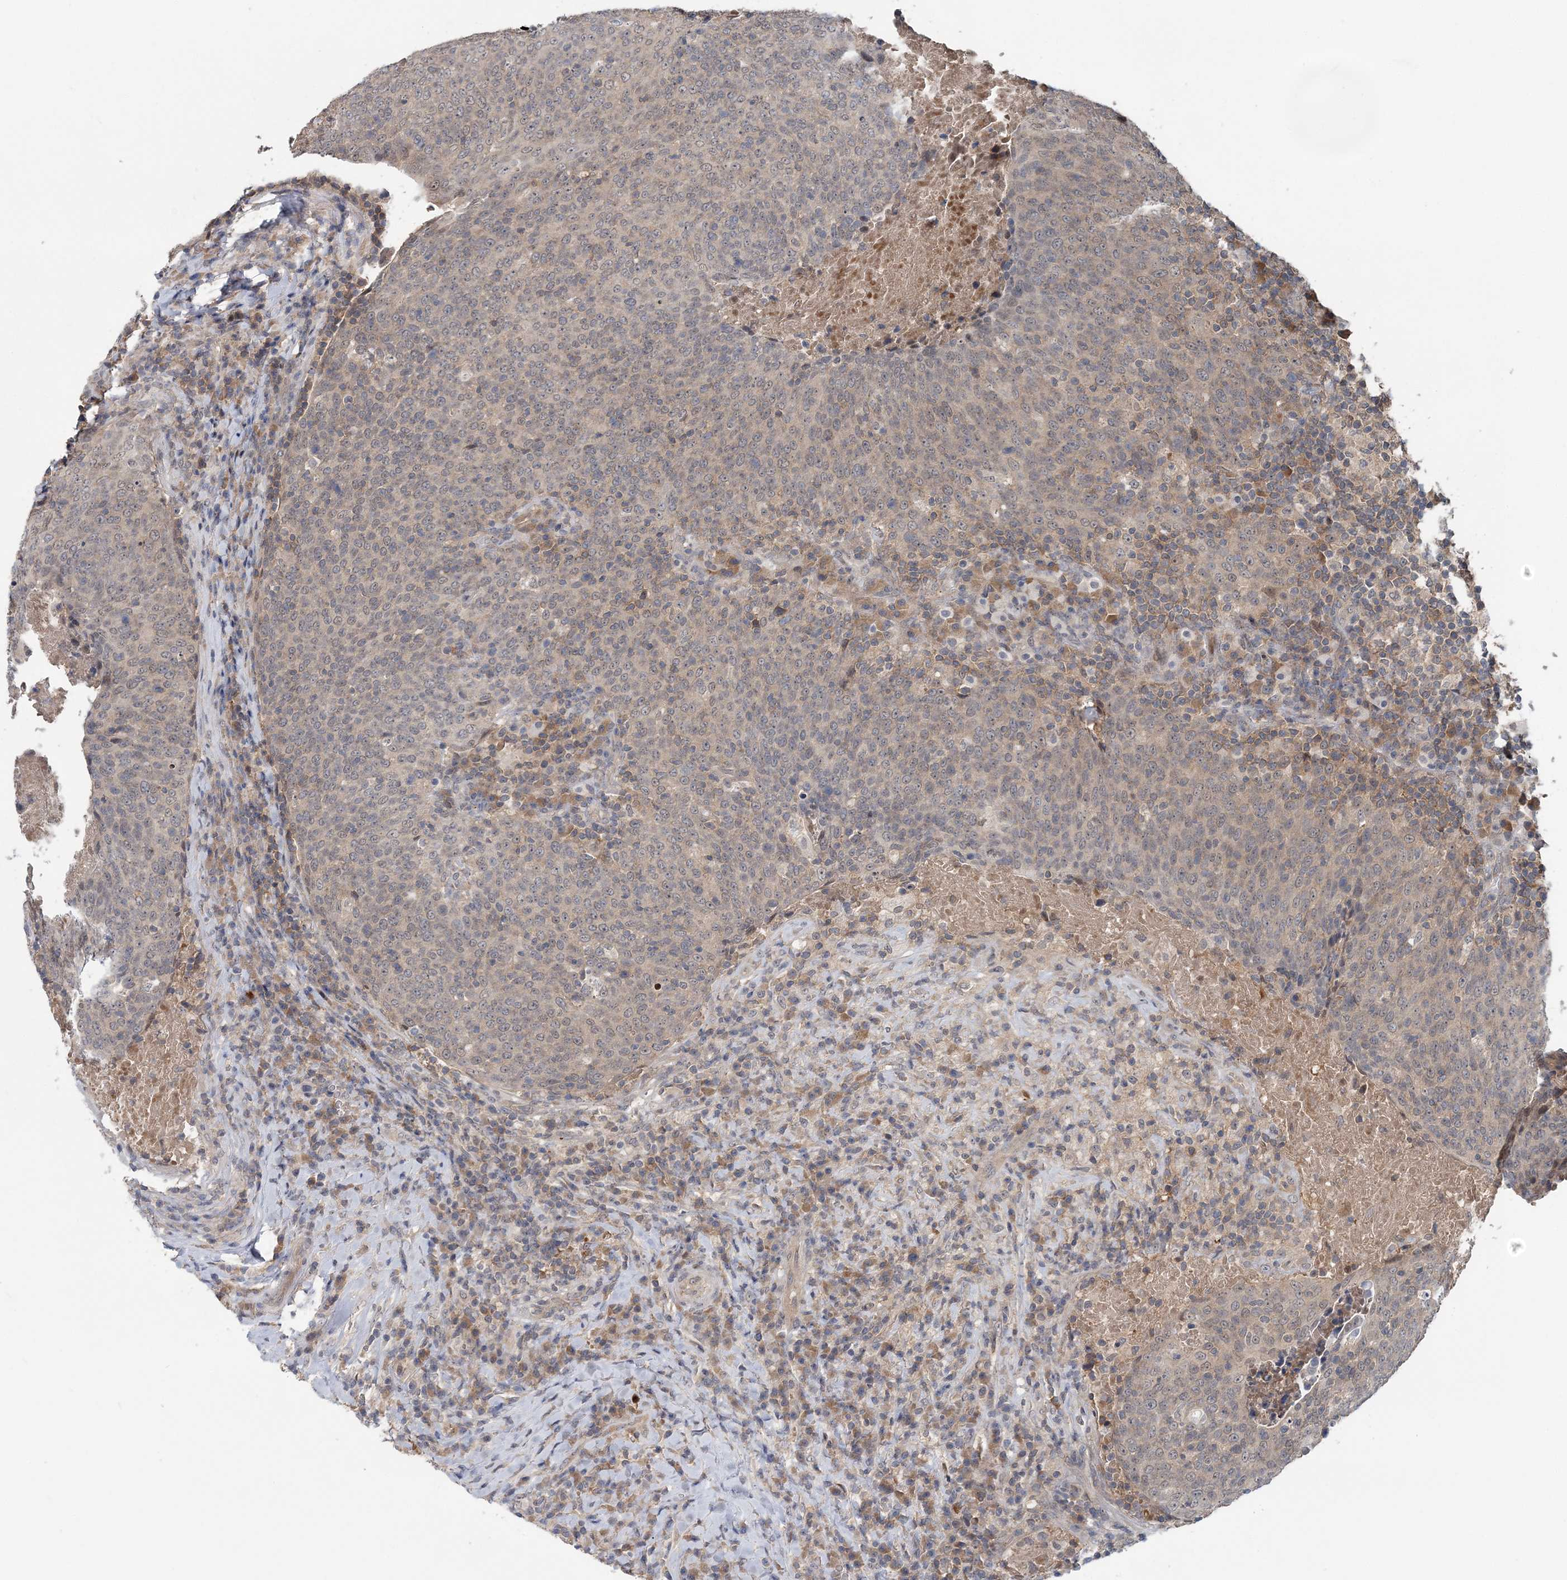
{"staining": {"intensity": "weak", "quantity": ">75%", "location": "cytoplasmic/membranous,nuclear"}, "tissue": "head and neck cancer", "cell_type": "Tumor cells", "image_type": "cancer", "snomed": [{"axis": "morphology", "description": "Squamous cell carcinoma, NOS"}, {"axis": "morphology", "description": "Squamous cell carcinoma, metastatic, NOS"}, {"axis": "topography", "description": "Lymph node"}, {"axis": "topography", "description": "Head-Neck"}], "caption": "A high-resolution image shows immunohistochemistry staining of head and neck cancer, which reveals weak cytoplasmic/membranous and nuclear positivity in approximately >75% of tumor cells. The protein of interest is shown in brown color, while the nuclei are stained blue.", "gene": "RNF25", "patient": {"sex": "male", "age": 62}}